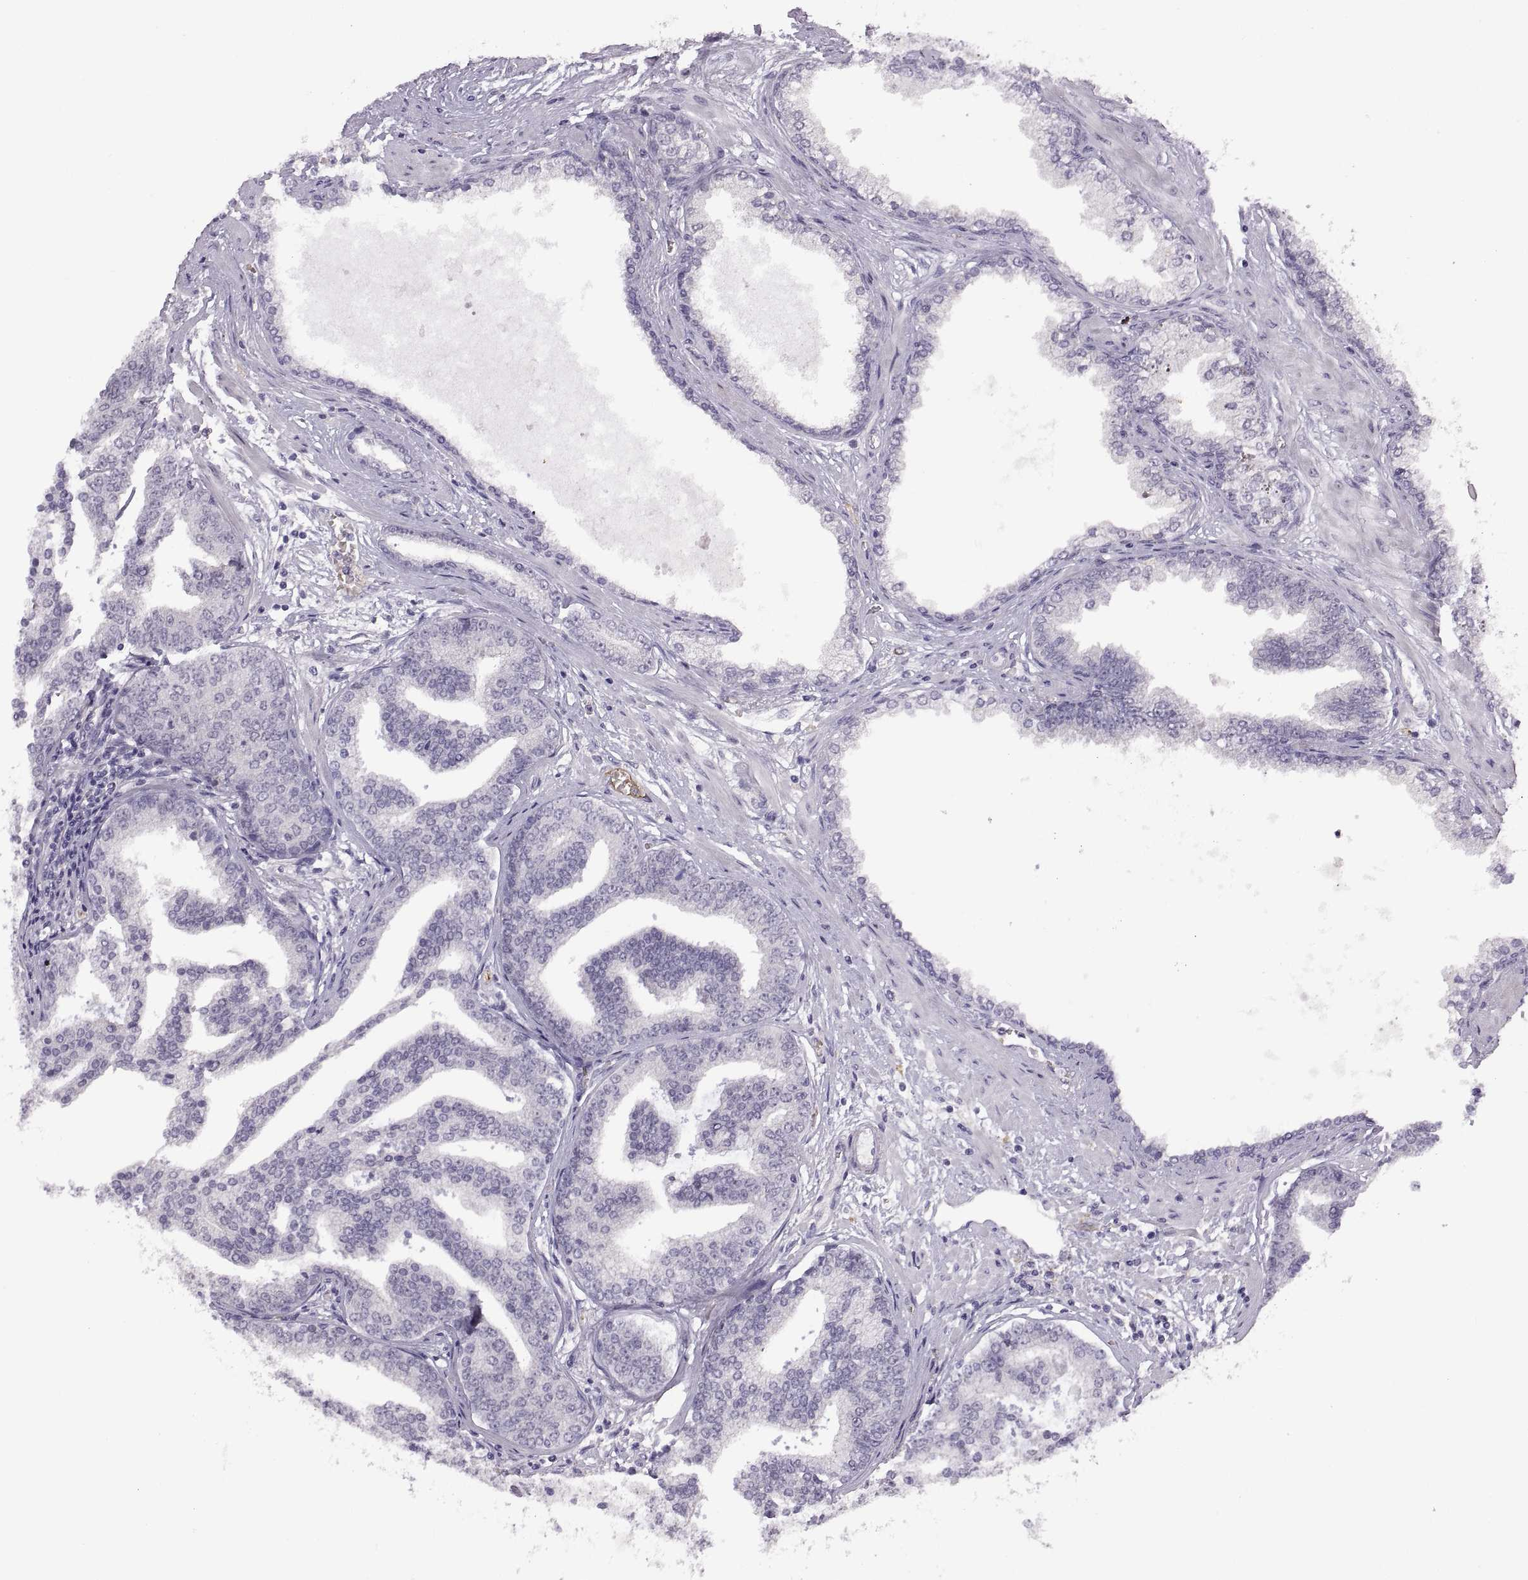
{"staining": {"intensity": "negative", "quantity": "none", "location": "none"}, "tissue": "prostate cancer", "cell_type": "Tumor cells", "image_type": "cancer", "snomed": [{"axis": "morphology", "description": "Adenocarcinoma, NOS"}, {"axis": "topography", "description": "Prostate"}], "caption": "Immunohistochemistry (IHC) micrograph of human prostate cancer stained for a protein (brown), which displays no expression in tumor cells. (Stains: DAB immunohistochemistry (IHC) with hematoxylin counter stain, Microscopy: brightfield microscopy at high magnification).", "gene": "MEIOC", "patient": {"sex": "male", "age": 64}}